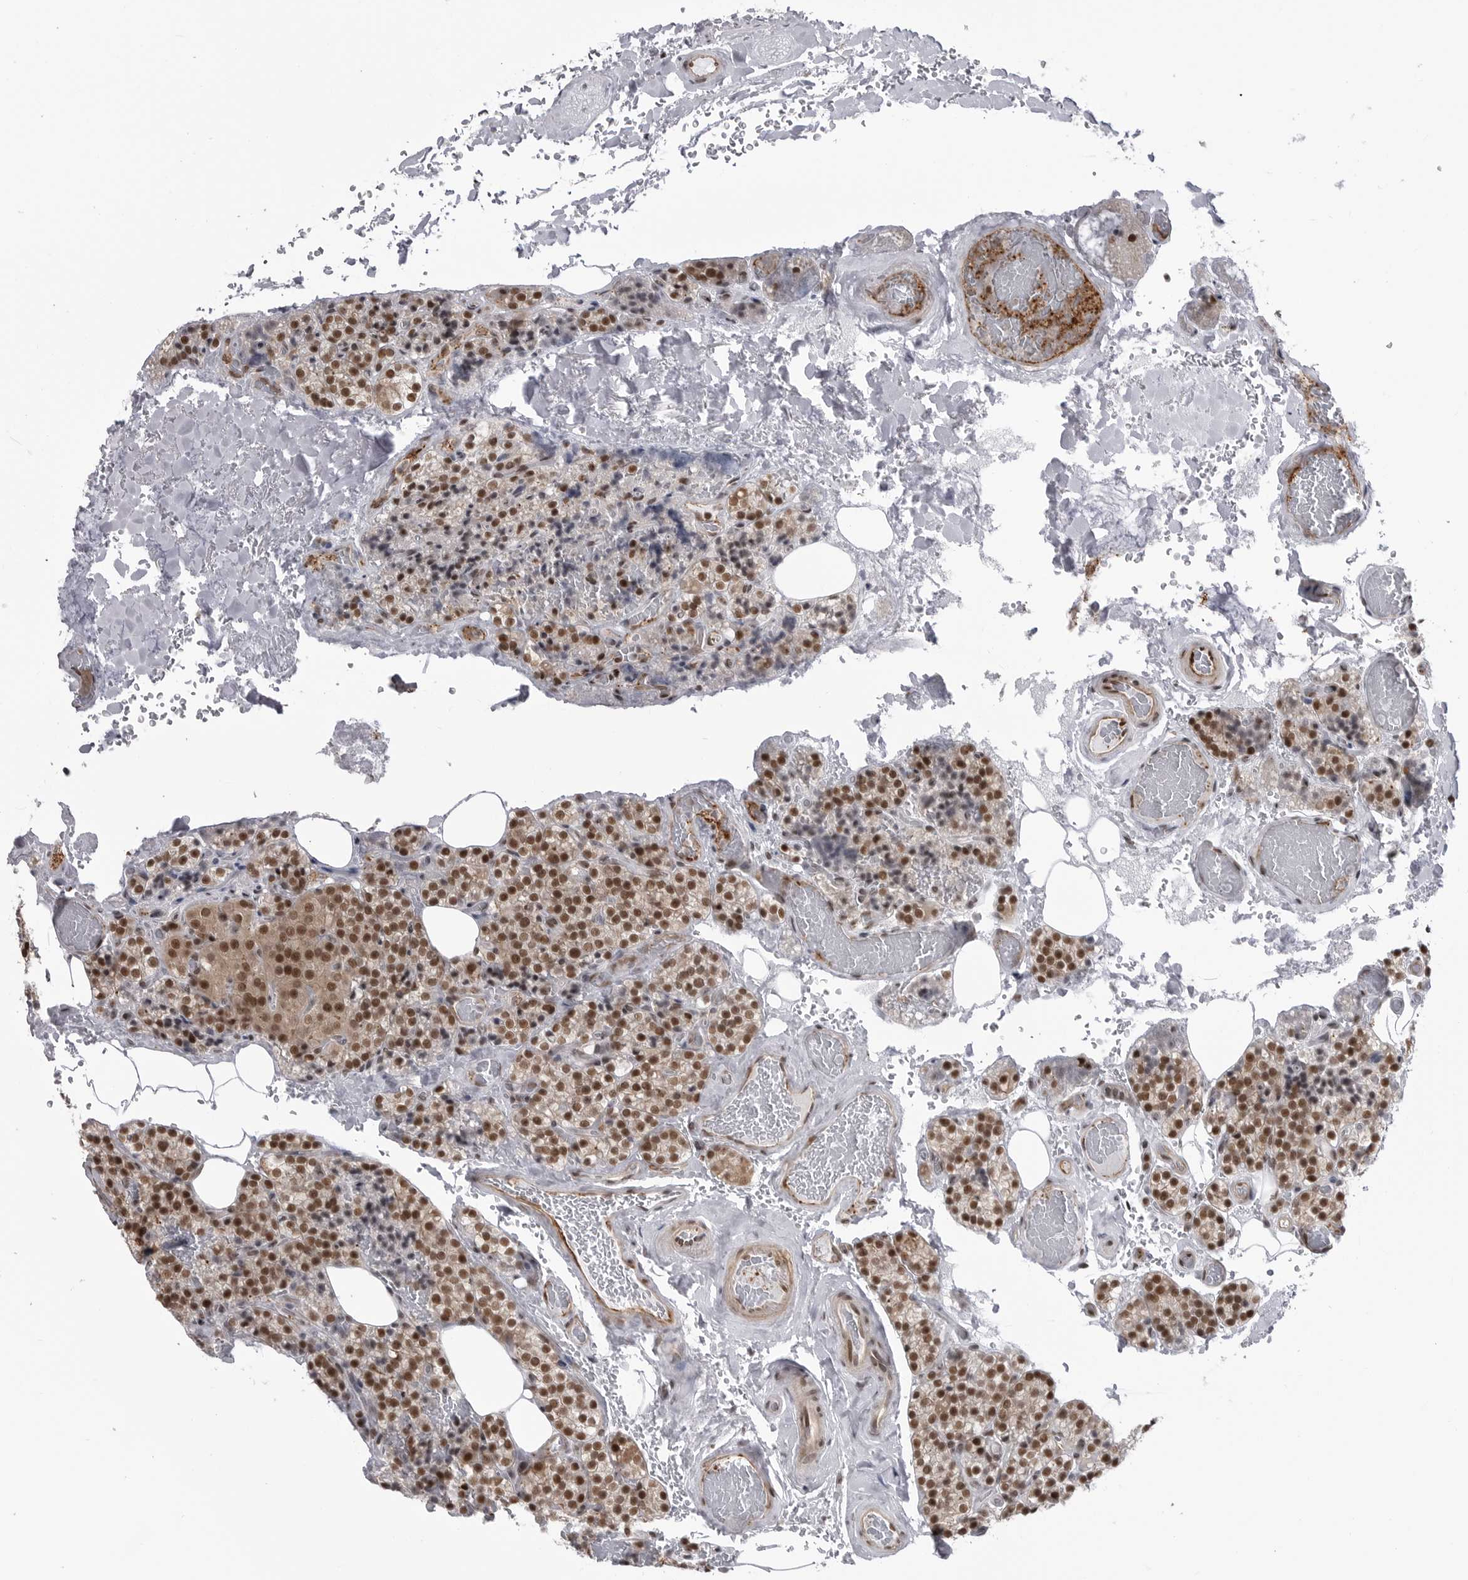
{"staining": {"intensity": "moderate", "quantity": ">75%", "location": "nuclear"}, "tissue": "parathyroid gland", "cell_type": "Glandular cells", "image_type": "normal", "snomed": [{"axis": "morphology", "description": "Normal tissue, NOS"}, {"axis": "topography", "description": "Parathyroid gland"}], "caption": "Immunohistochemistry of benign human parathyroid gland exhibits medium levels of moderate nuclear staining in about >75% of glandular cells. The protein of interest is shown in brown color, while the nuclei are stained blue.", "gene": "RNF26", "patient": {"sex": "male", "age": 87}}